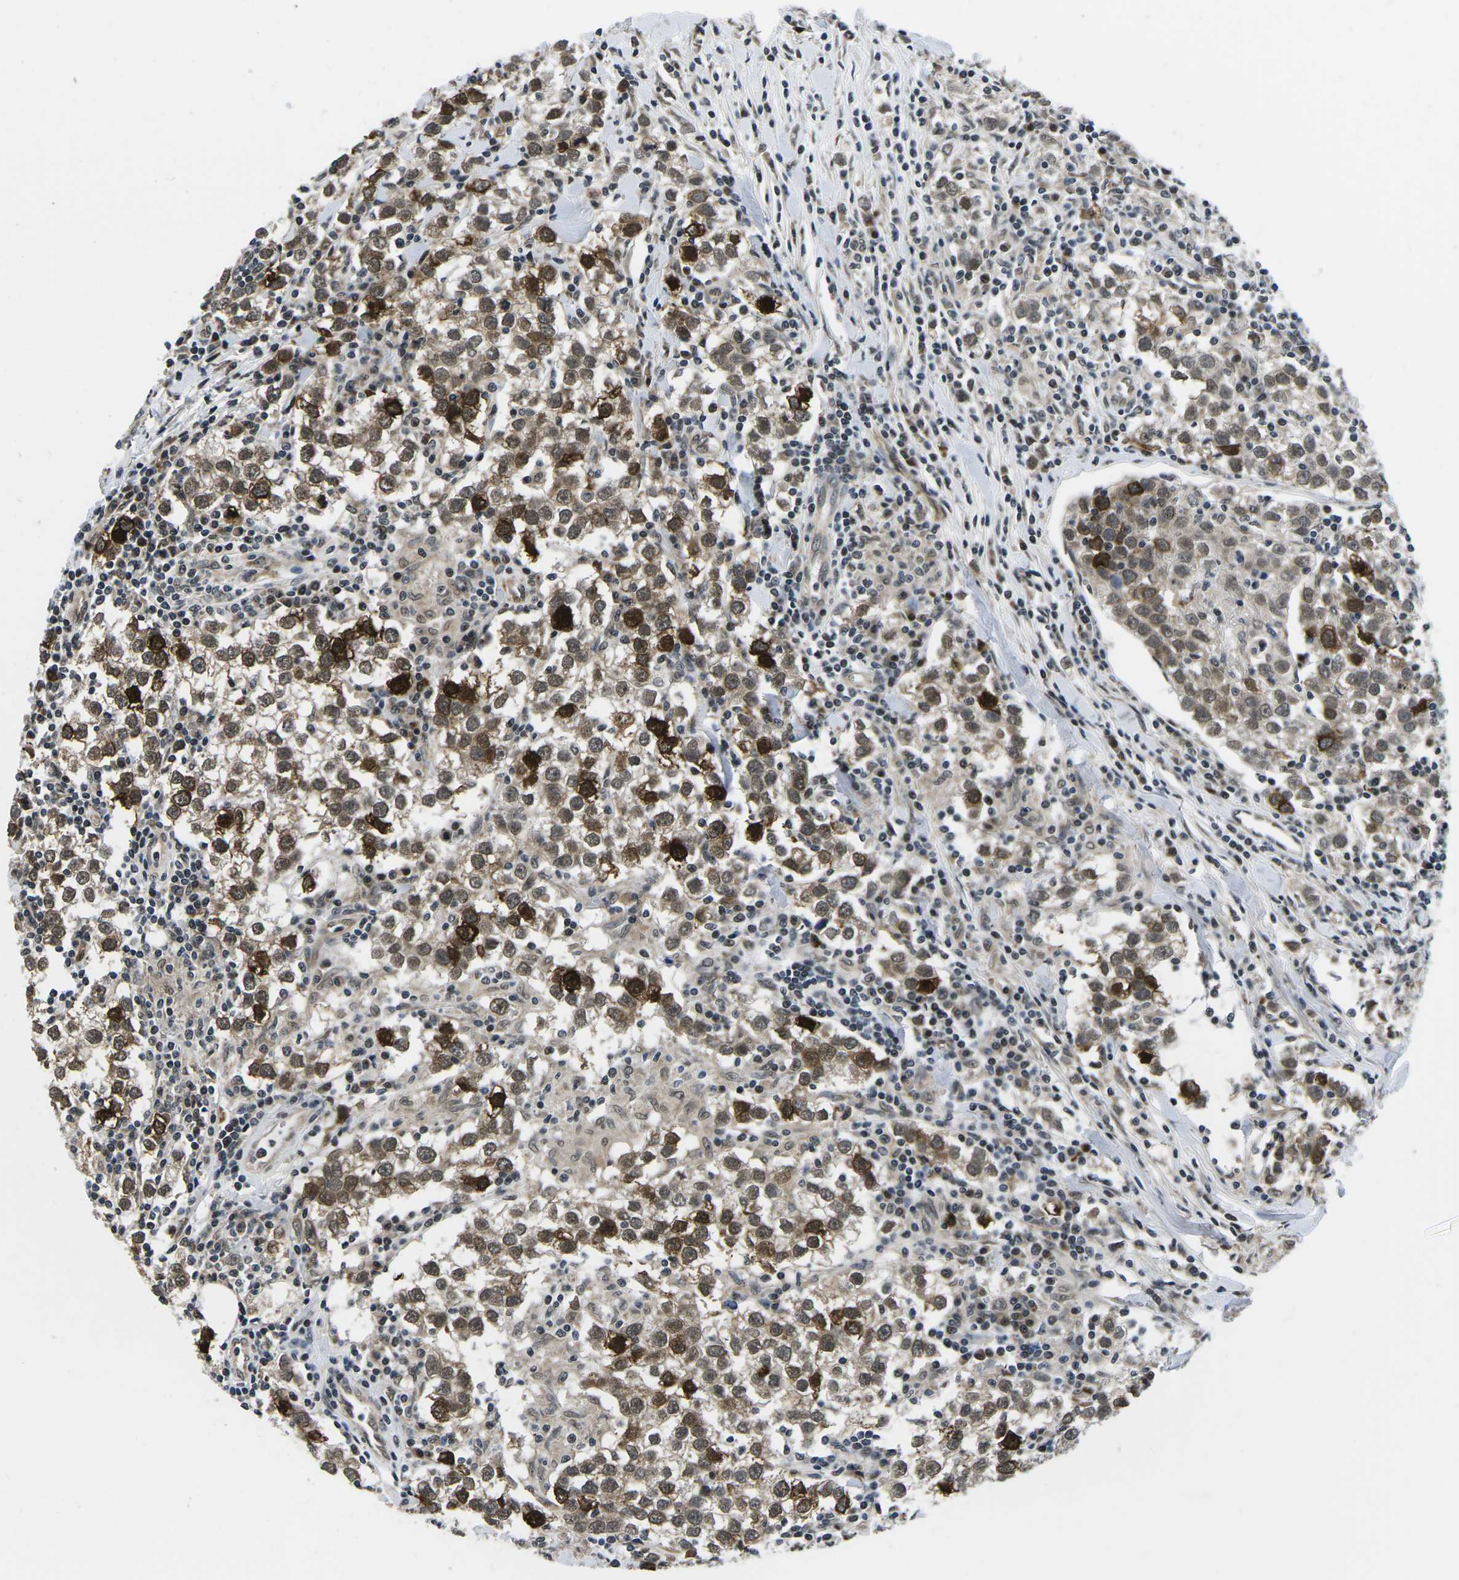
{"staining": {"intensity": "moderate", "quantity": ">75%", "location": "cytoplasmic/membranous,nuclear"}, "tissue": "testis cancer", "cell_type": "Tumor cells", "image_type": "cancer", "snomed": [{"axis": "morphology", "description": "Seminoma, NOS"}, {"axis": "morphology", "description": "Carcinoma, Embryonal, NOS"}, {"axis": "topography", "description": "Testis"}], "caption": "Tumor cells reveal moderate cytoplasmic/membranous and nuclear expression in approximately >75% of cells in testis embryonal carcinoma.", "gene": "CCNE1", "patient": {"sex": "male", "age": 36}}